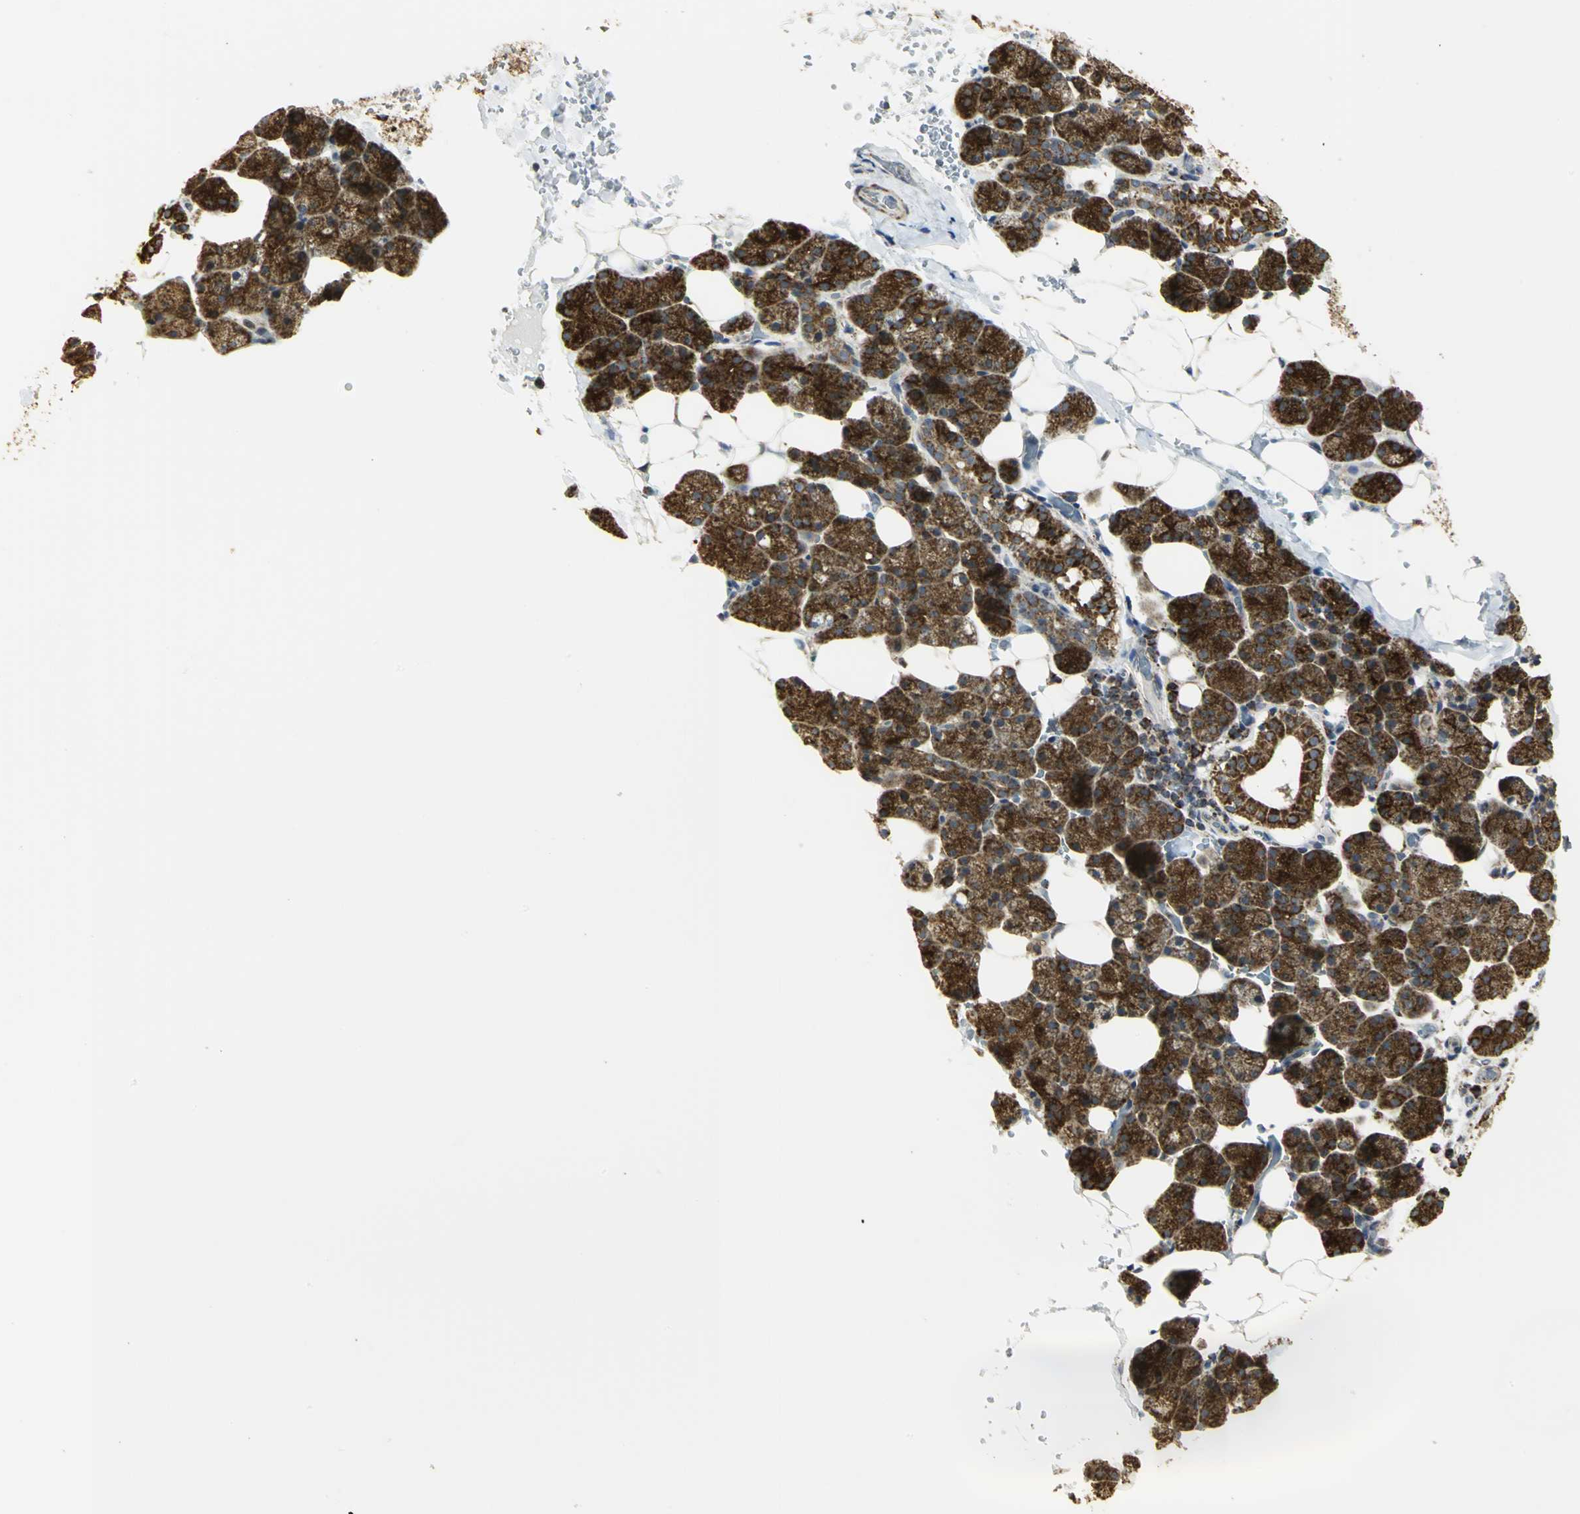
{"staining": {"intensity": "strong", "quantity": ">75%", "location": "cytoplasmic/membranous"}, "tissue": "salivary gland", "cell_type": "Glandular cells", "image_type": "normal", "snomed": [{"axis": "morphology", "description": "Normal tissue, NOS"}, {"axis": "topography", "description": "Lymph node"}, {"axis": "topography", "description": "Salivary gland"}], "caption": "IHC micrograph of unremarkable salivary gland stained for a protein (brown), which shows high levels of strong cytoplasmic/membranous staining in approximately >75% of glandular cells.", "gene": "VDAC1", "patient": {"sex": "male", "age": 8}}